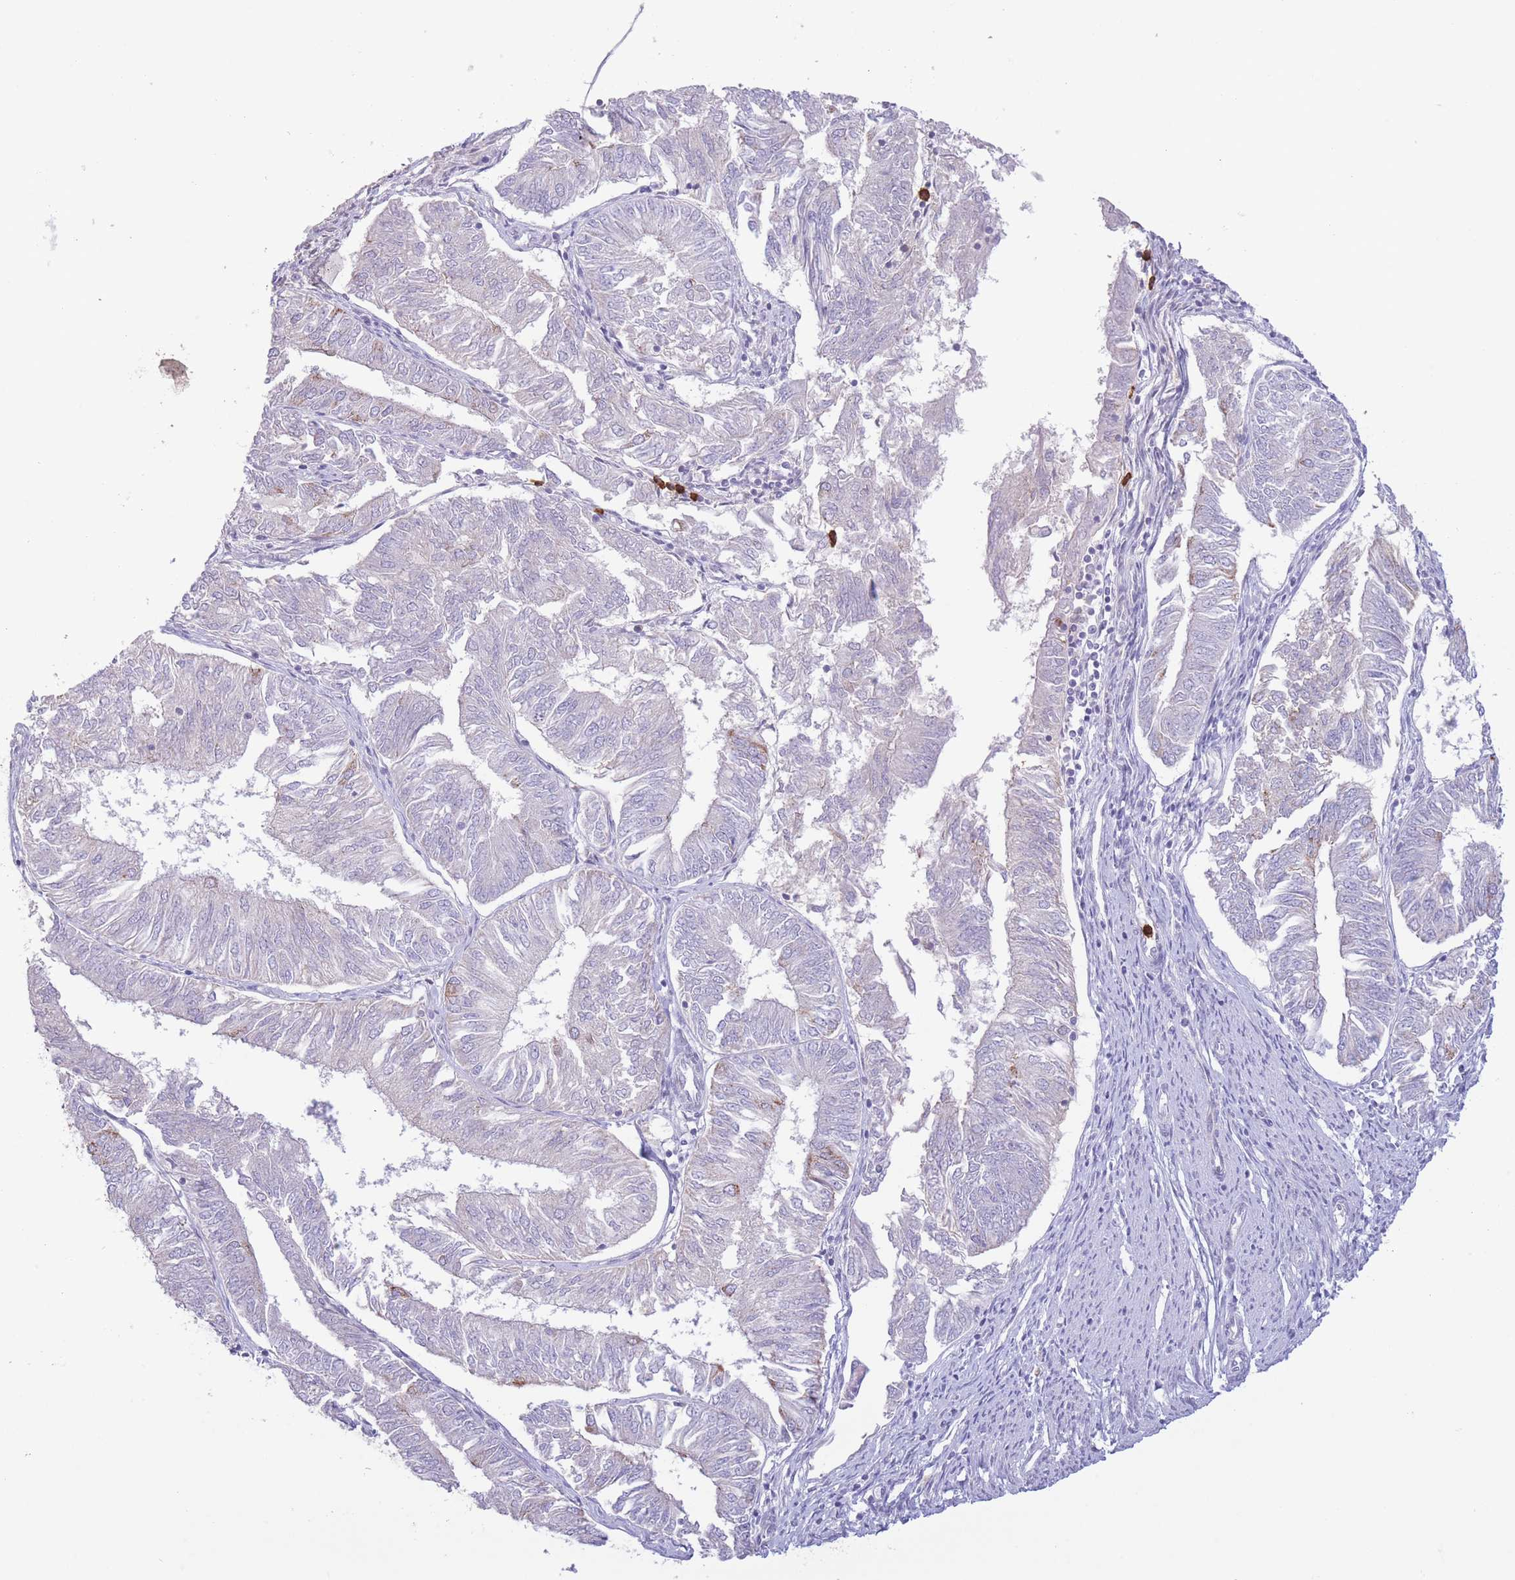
{"staining": {"intensity": "negative", "quantity": "none", "location": "none"}, "tissue": "endometrial cancer", "cell_type": "Tumor cells", "image_type": "cancer", "snomed": [{"axis": "morphology", "description": "Adenocarcinoma, NOS"}, {"axis": "topography", "description": "Endometrium"}], "caption": "This is a image of IHC staining of endometrial adenocarcinoma, which shows no expression in tumor cells.", "gene": "LCLAT1", "patient": {"sex": "female", "age": 58}}